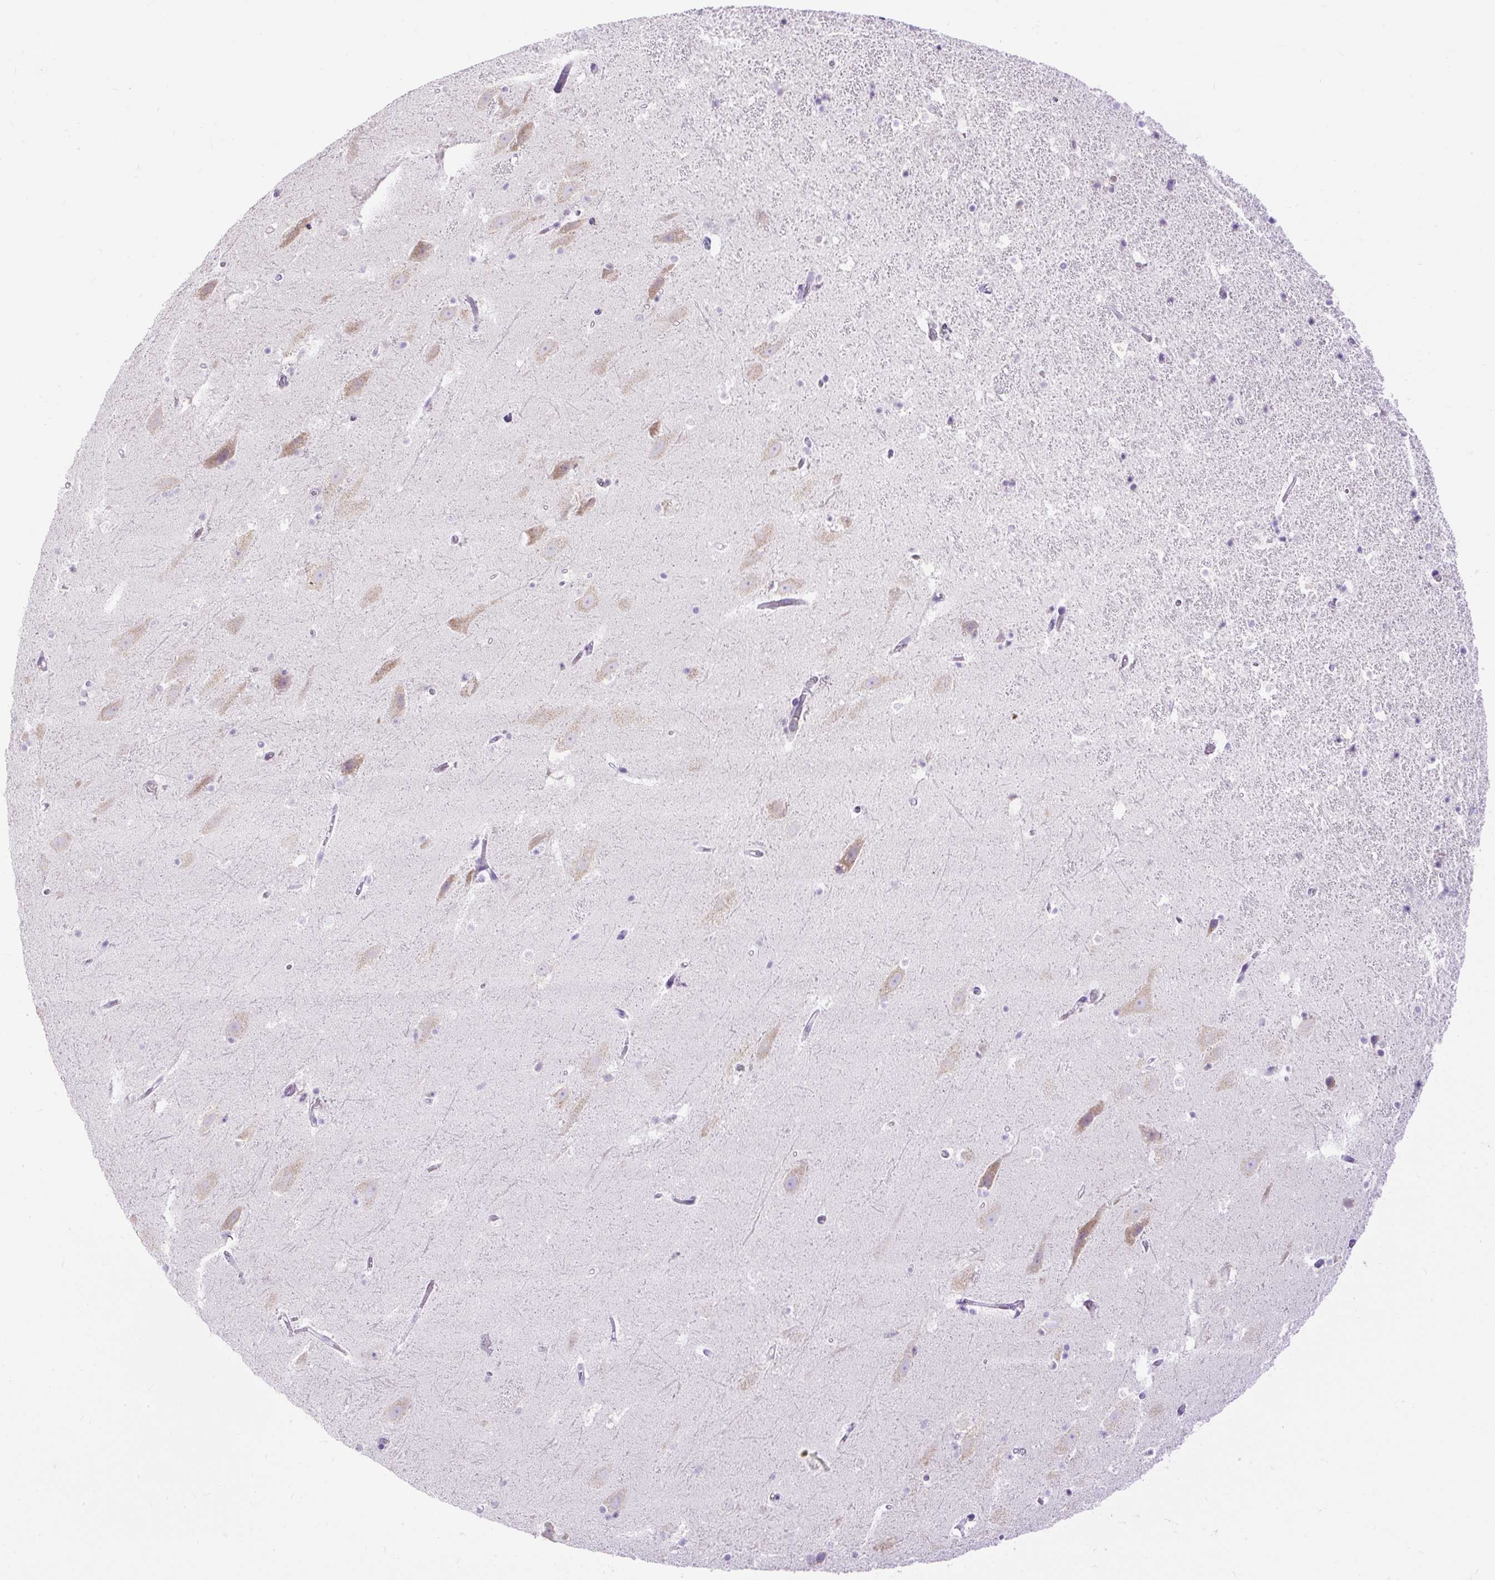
{"staining": {"intensity": "negative", "quantity": "none", "location": "none"}, "tissue": "hippocampus", "cell_type": "Glial cells", "image_type": "normal", "snomed": [{"axis": "morphology", "description": "Normal tissue, NOS"}, {"axis": "topography", "description": "Hippocampus"}], "caption": "High magnification brightfield microscopy of benign hippocampus stained with DAB (brown) and counterstained with hematoxylin (blue): glial cells show no significant positivity.", "gene": "SYBU", "patient": {"sex": "male", "age": 37}}